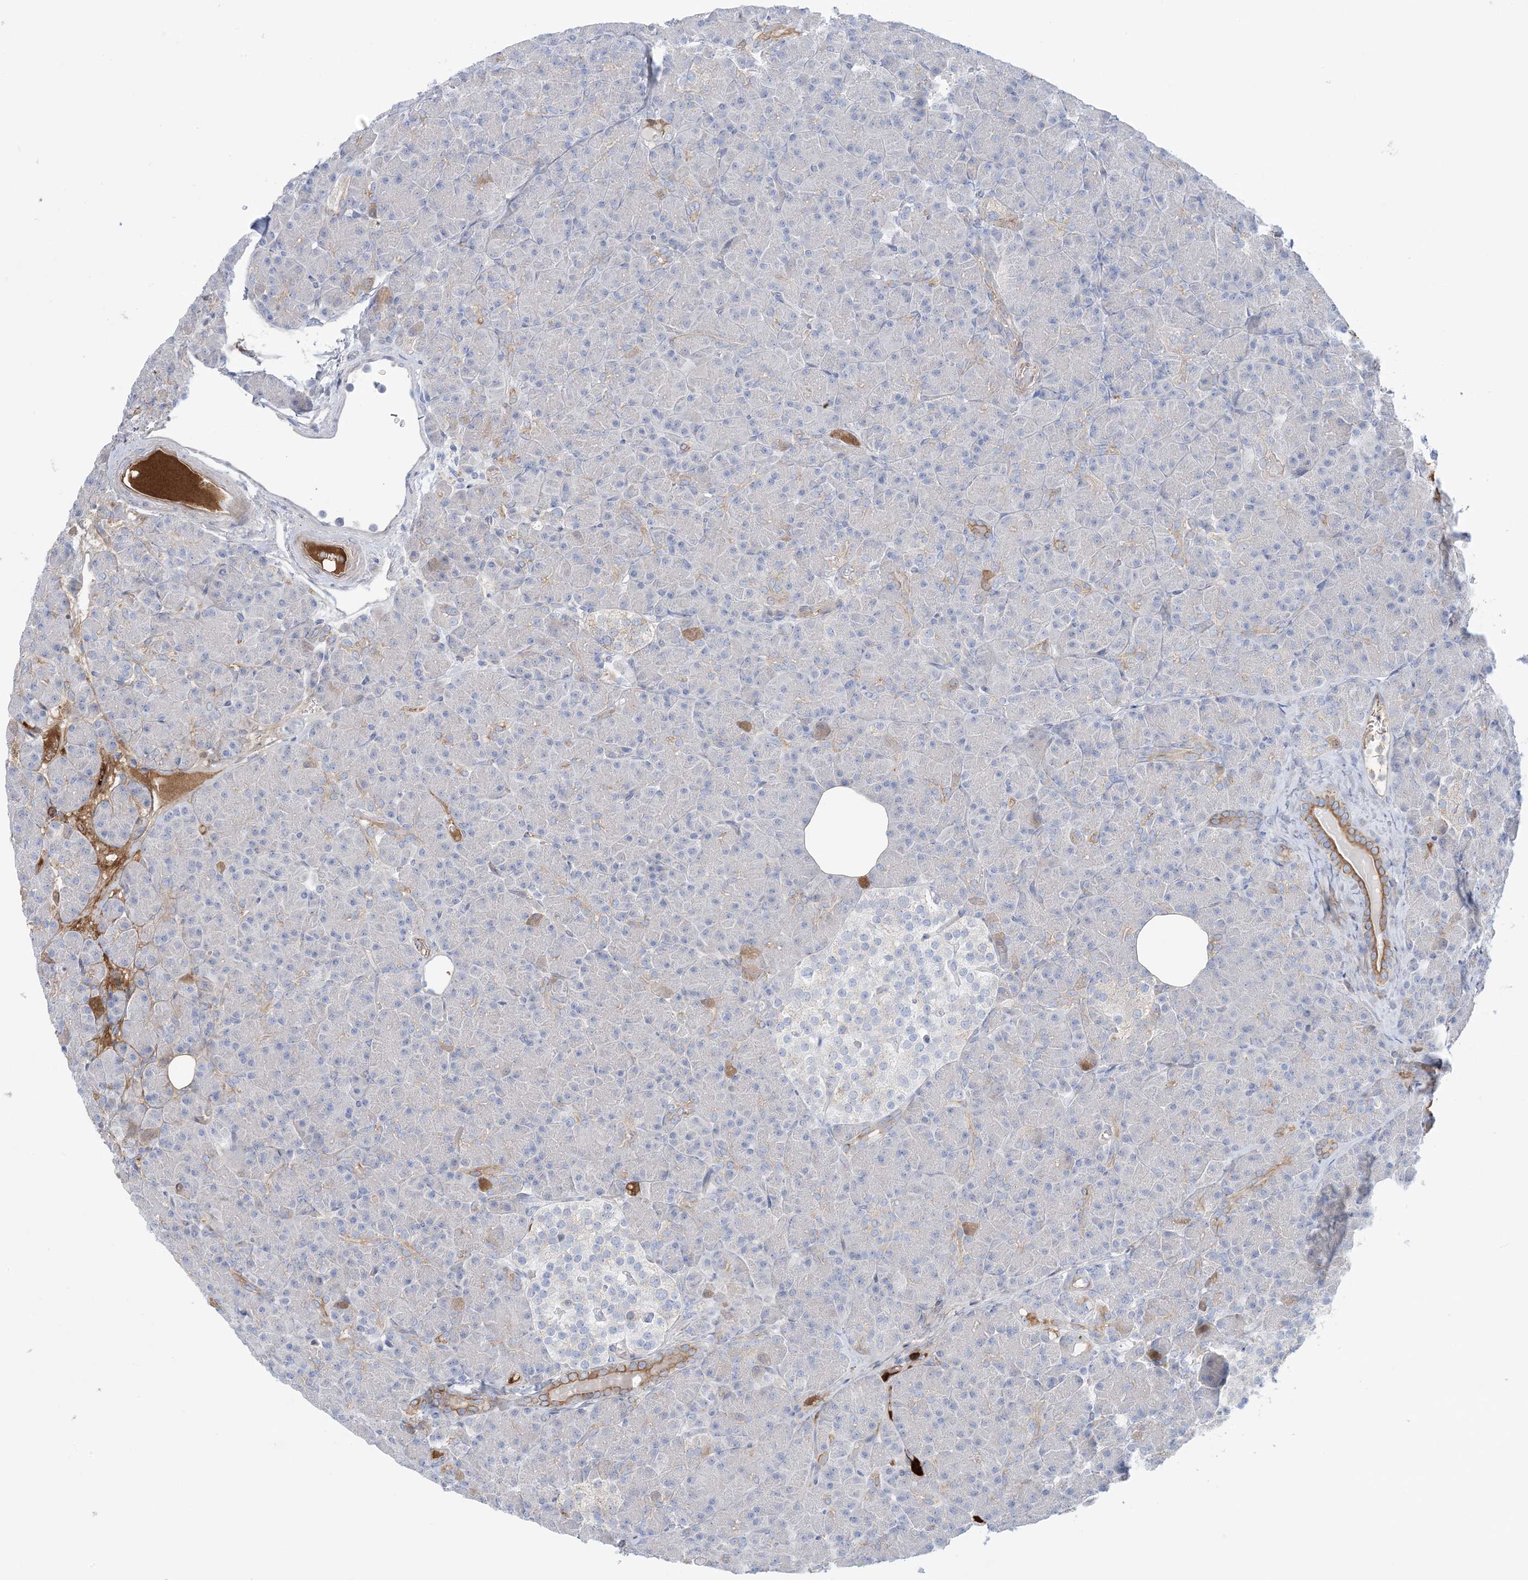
{"staining": {"intensity": "moderate", "quantity": "<25%", "location": "cytoplasmic/membranous"}, "tissue": "pancreas", "cell_type": "Exocrine glandular cells", "image_type": "normal", "snomed": [{"axis": "morphology", "description": "Normal tissue, NOS"}, {"axis": "topography", "description": "Pancreas"}], "caption": "Protein staining of benign pancreas reveals moderate cytoplasmic/membranous expression in about <25% of exocrine glandular cells. (IHC, brightfield microscopy, high magnification).", "gene": "ATP11C", "patient": {"sex": "female", "age": 43}}